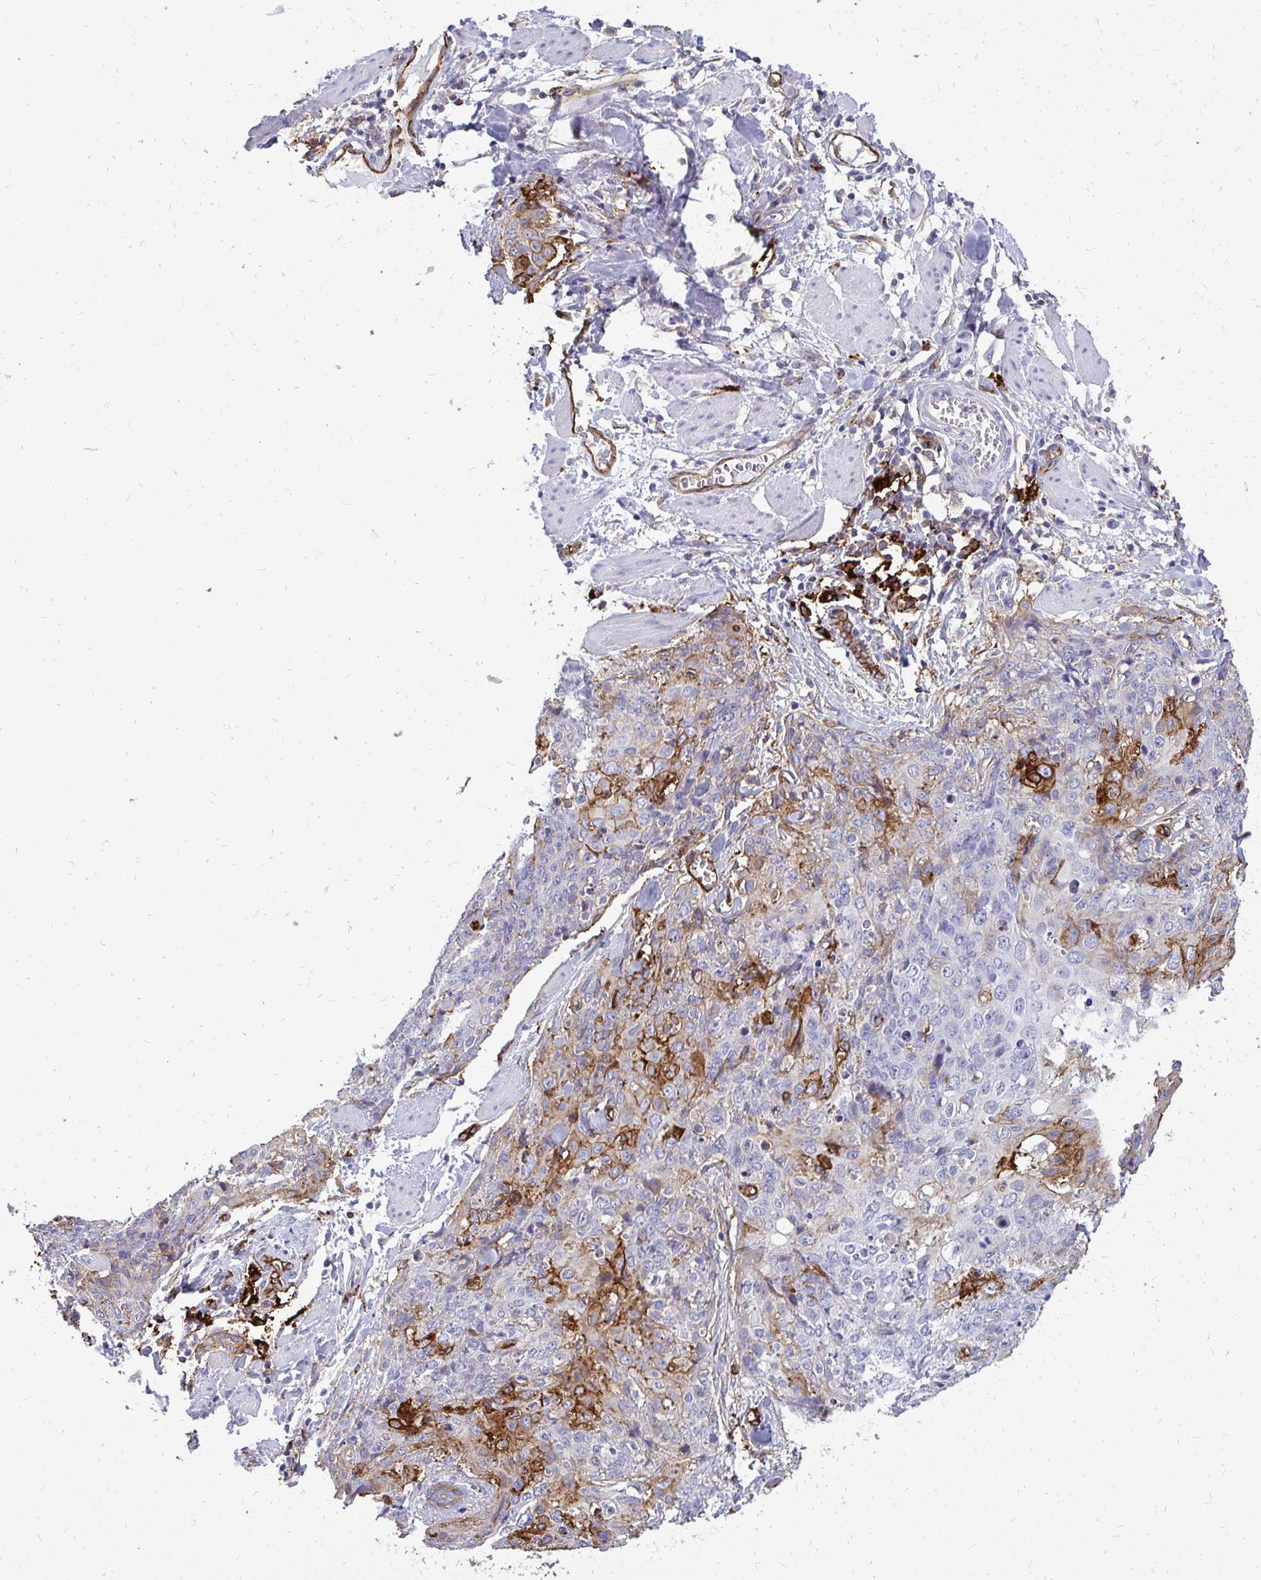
{"staining": {"intensity": "moderate", "quantity": "<25%", "location": "cytoplasmic/membranous"}, "tissue": "skin cancer", "cell_type": "Tumor cells", "image_type": "cancer", "snomed": [{"axis": "morphology", "description": "Squamous cell carcinoma, NOS"}, {"axis": "topography", "description": "Skin"}, {"axis": "topography", "description": "Vulva"}], "caption": "Human skin cancer stained for a protein (brown) exhibits moderate cytoplasmic/membranous positive positivity in about <25% of tumor cells.", "gene": "MARCKSL1", "patient": {"sex": "female", "age": 85}}